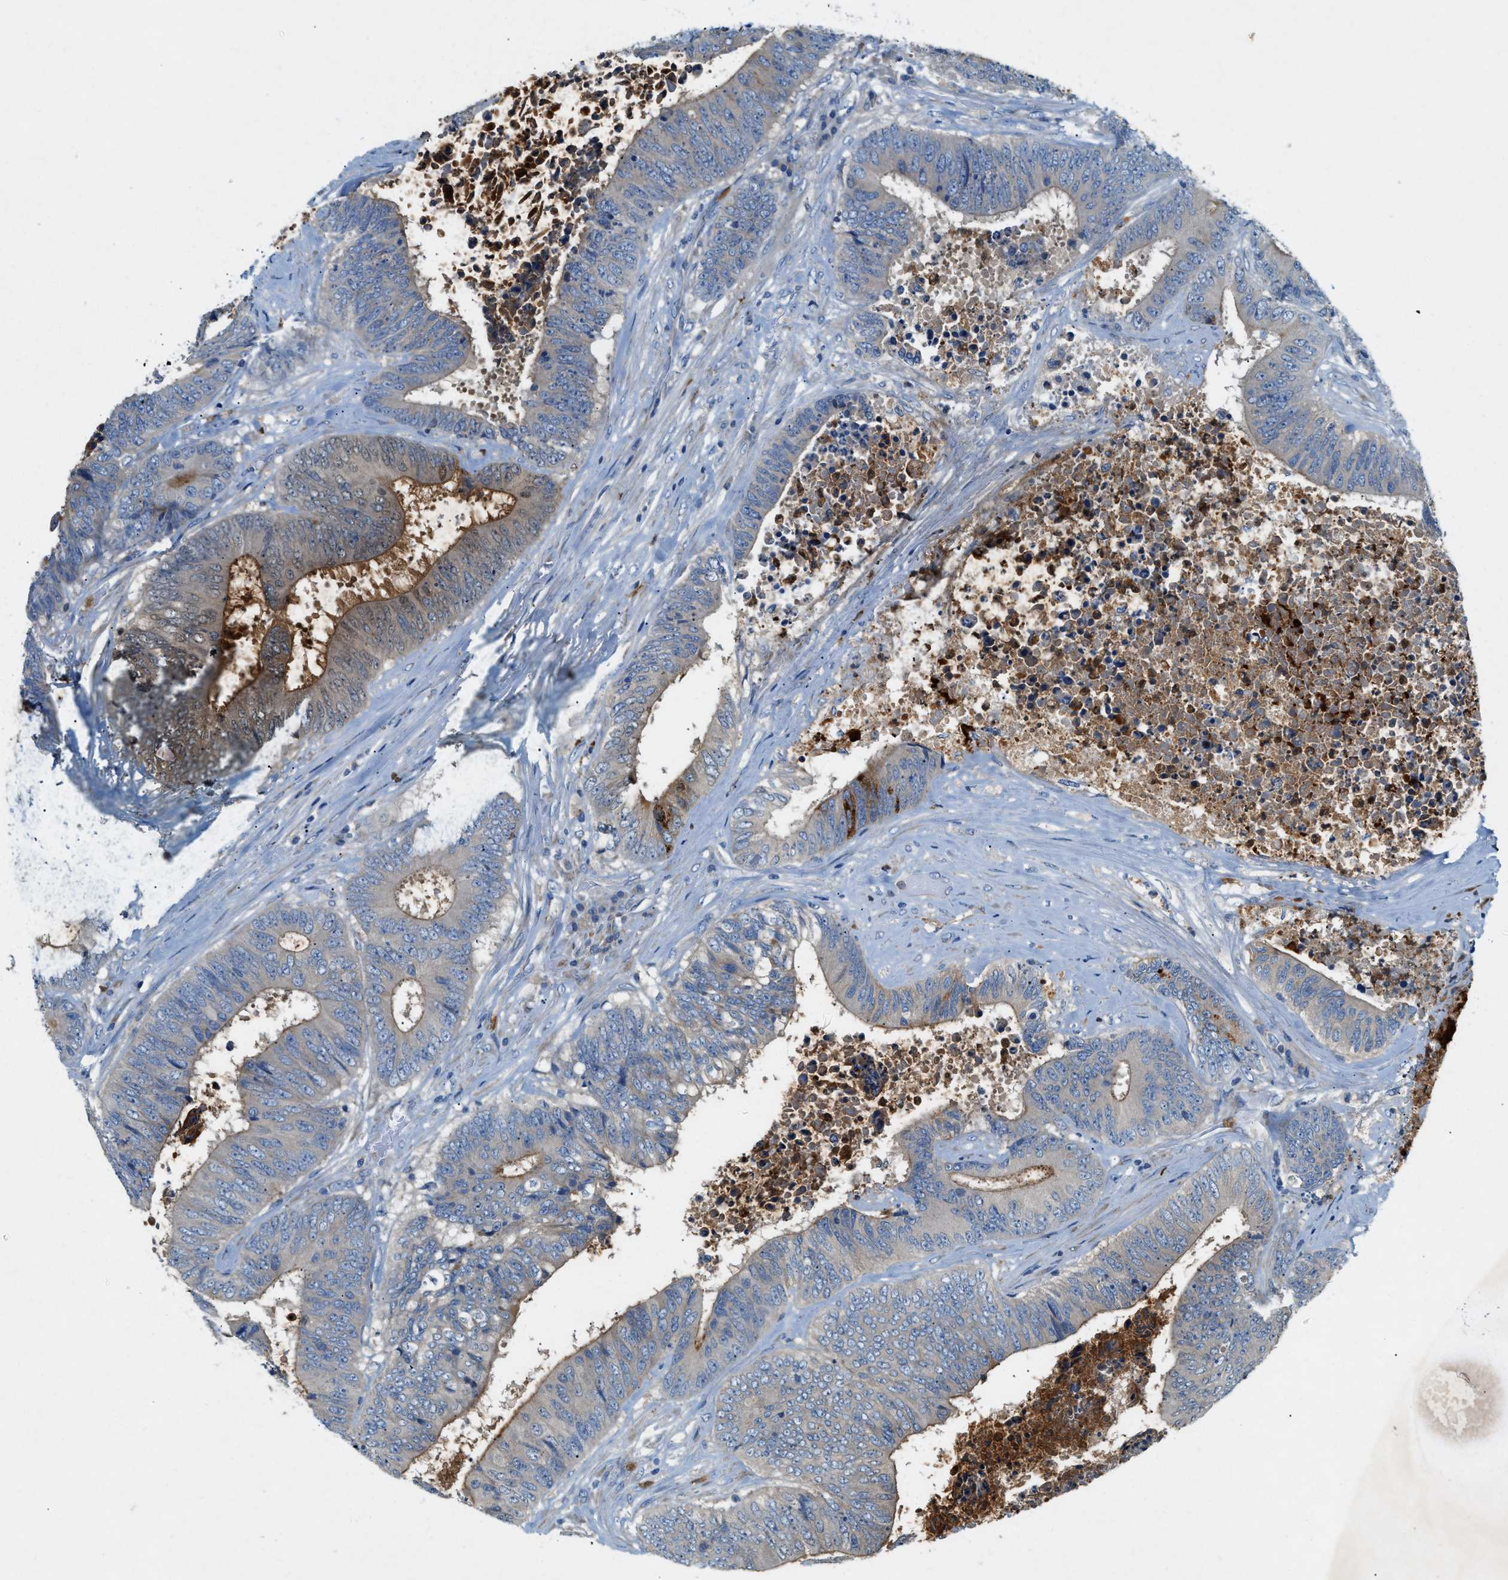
{"staining": {"intensity": "moderate", "quantity": "25%-75%", "location": "cytoplasmic/membranous"}, "tissue": "colorectal cancer", "cell_type": "Tumor cells", "image_type": "cancer", "snomed": [{"axis": "morphology", "description": "Adenocarcinoma, NOS"}, {"axis": "topography", "description": "Rectum"}], "caption": "A histopathology image of human colorectal cancer stained for a protein displays moderate cytoplasmic/membranous brown staining in tumor cells.", "gene": "ZDHHC13", "patient": {"sex": "male", "age": 72}}